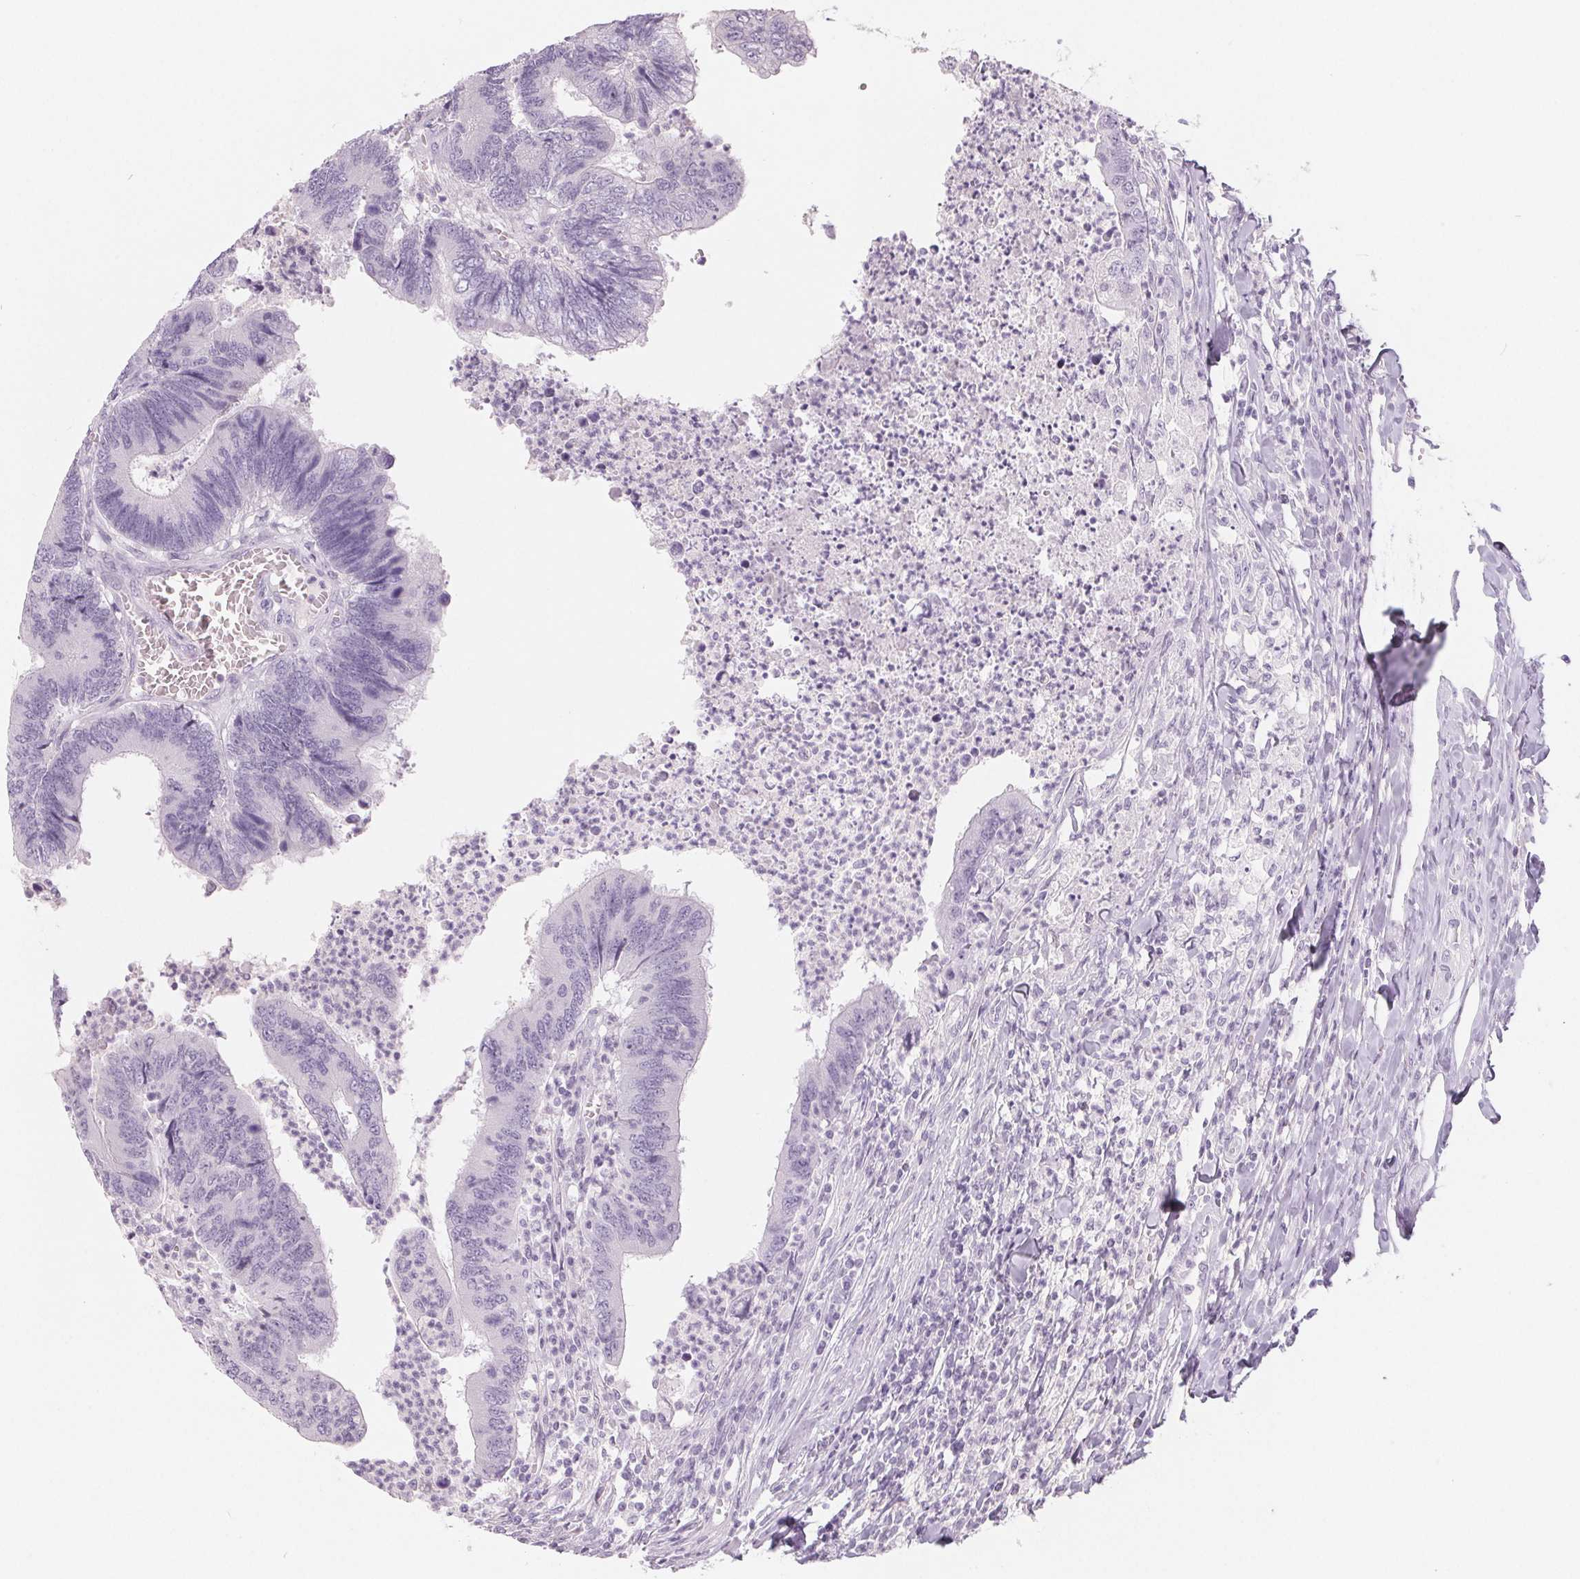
{"staining": {"intensity": "negative", "quantity": "none", "location": "none"}, "tissue": "colorectal cancer", "cell_type": "Tumor cells", "image_type": "cancer", "snomed": [{"axis": "morphology", "description": "Adenocarcinoma, NOS"}, {"axis": "topography", "description": "Colon"}], "caption": "This image is of colorectal cancer (adenocarcinoma) stained with immunohistochemistry (IHC) to label a protein in brown with the nuclei are counter-stained blue. There is no positivity in tumor cells.", "gene": "ZBBX", "patient": {"sex": "female", "age": 67}}